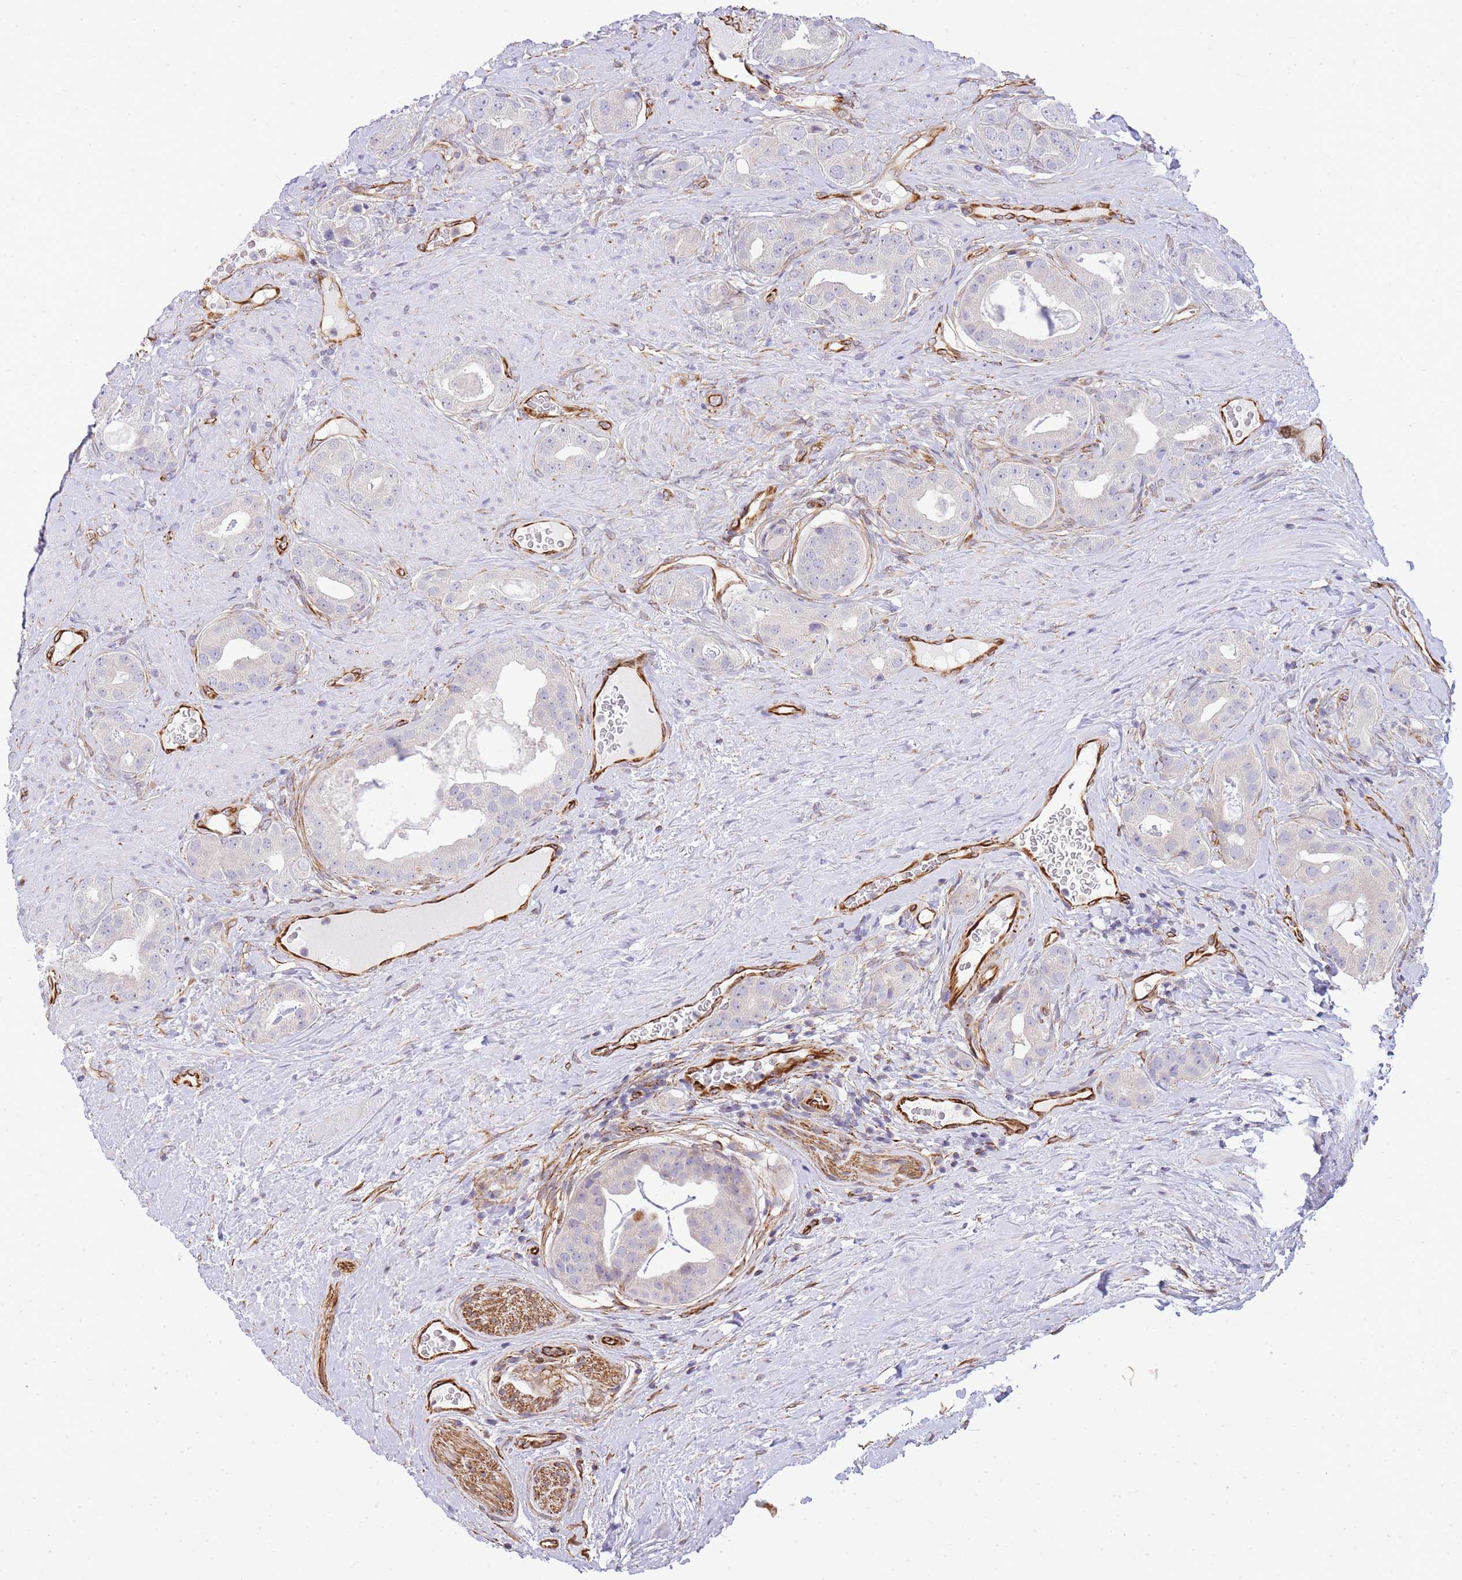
{"staining": {"intensity": "negative", "quantity": "none", "location": "none"}, "tissue": "prostate cancer", "cell_type": "Tumor cells", "image_type": "cancer", "snomed": [{"axis": "morphology", "description": "Adenocarcinoma, High grade"}, {"axis": "topography", "description": "Prostate"}], "caption": "Immunohistochemistry (IHC) photomicrograph of neoplastic tissue: prostate cancer stained with DAB reveals no significant protein staining in tumor cells. The staining is performed using DAB brown chromogen with nuclei counter-stained in using hematoxylin.", "gene": "ECPAS", "patient": {"sex": "male", "age": 63}}